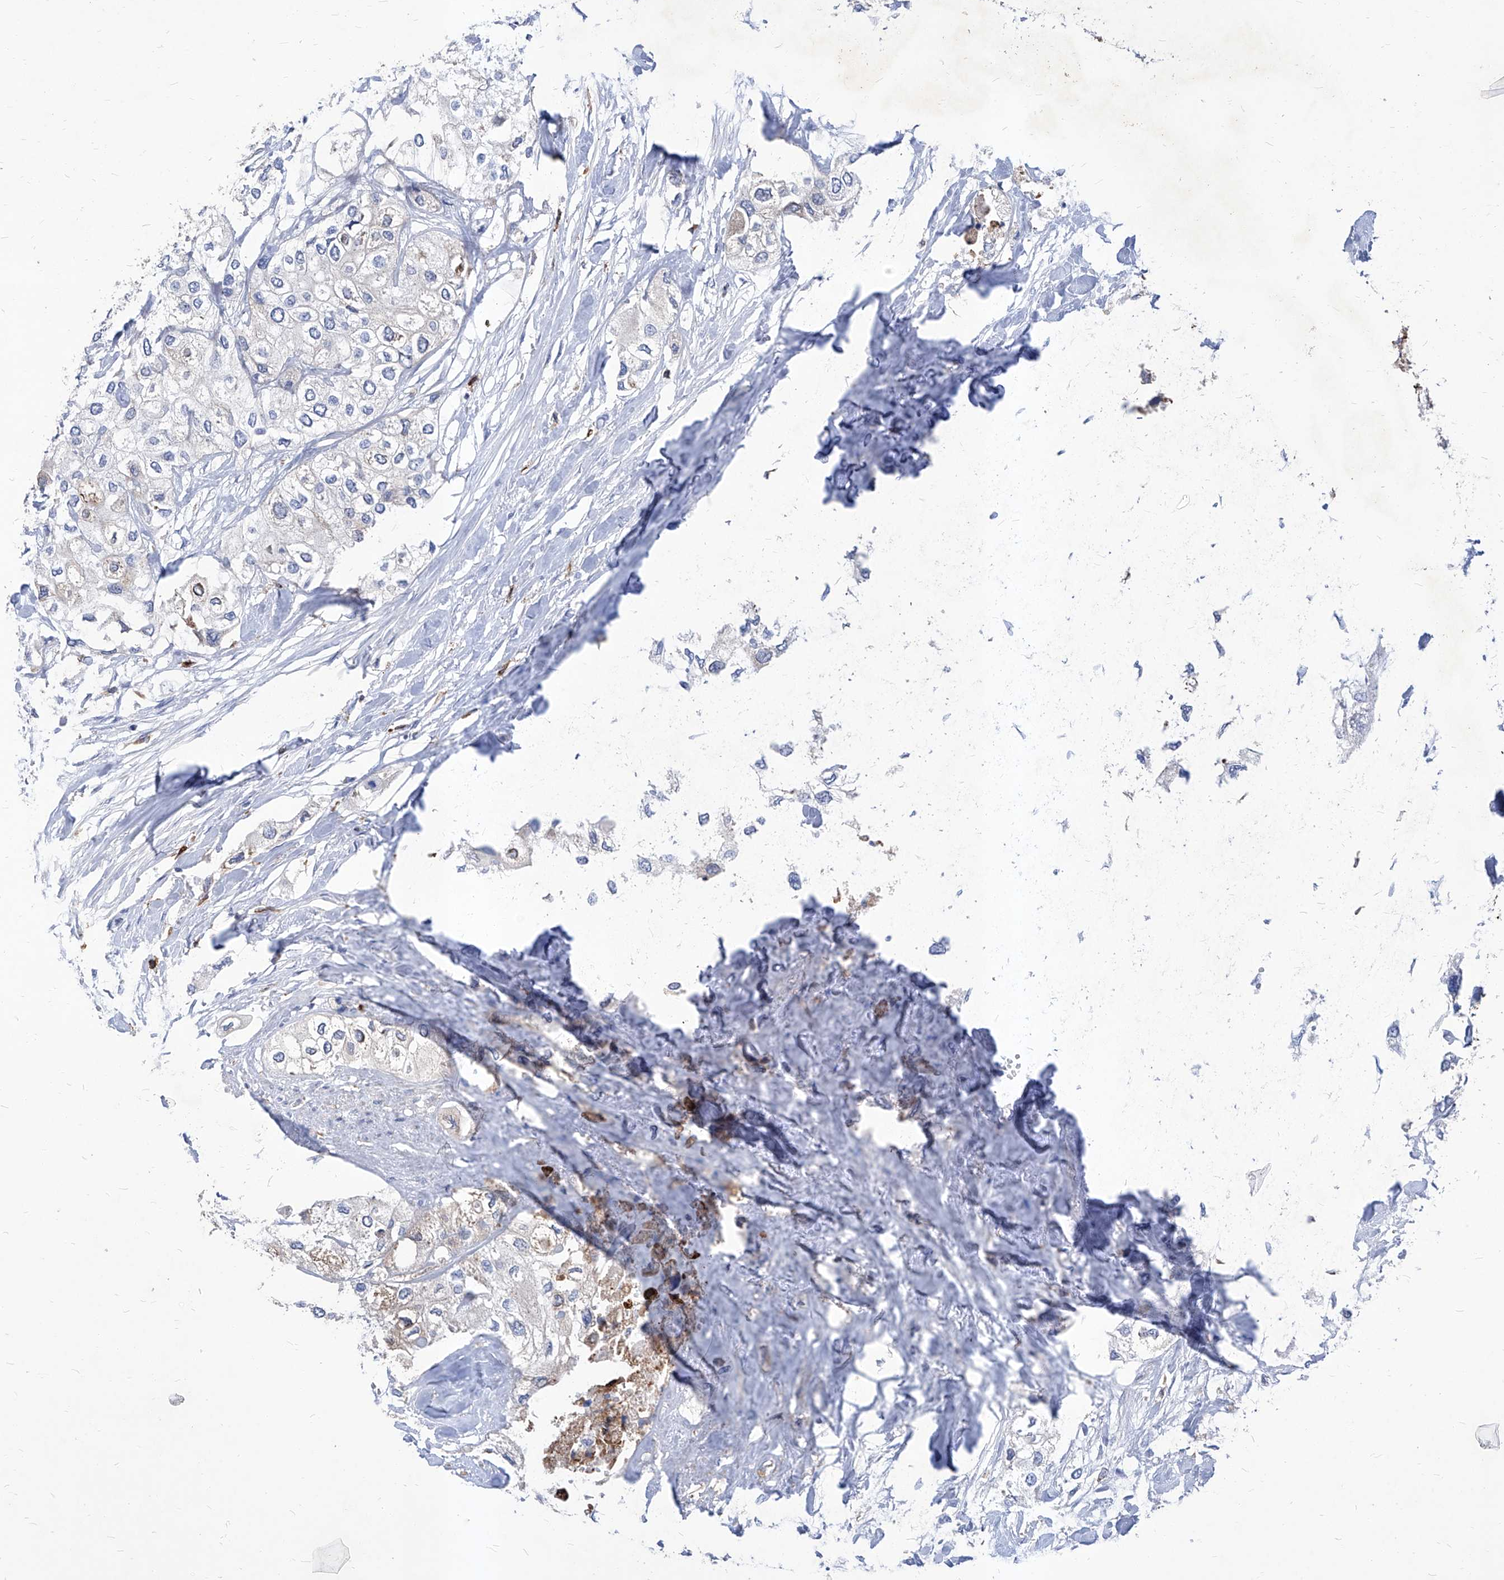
{"staining": {"intensity": "negative", "quantity": "none", "location": "none"}, "tissue": "urothelial cancer", "cell_type": "Tumor cells", "image_type": "cancer", "snomed": [{"axis": "morphology", "description": "Urothelial carcinoma, High grade"}, {"axis": "topography", "description": "Urinary bladder"}], "caption": "IHC photomicrograph of neoplastic tissue: urothelial carcinoma (high-grade) stained with DAB shows no significant protein expression in tumor cells.", "gene": "UBOX5", "patient": {"sex": "male", "age": 64}}